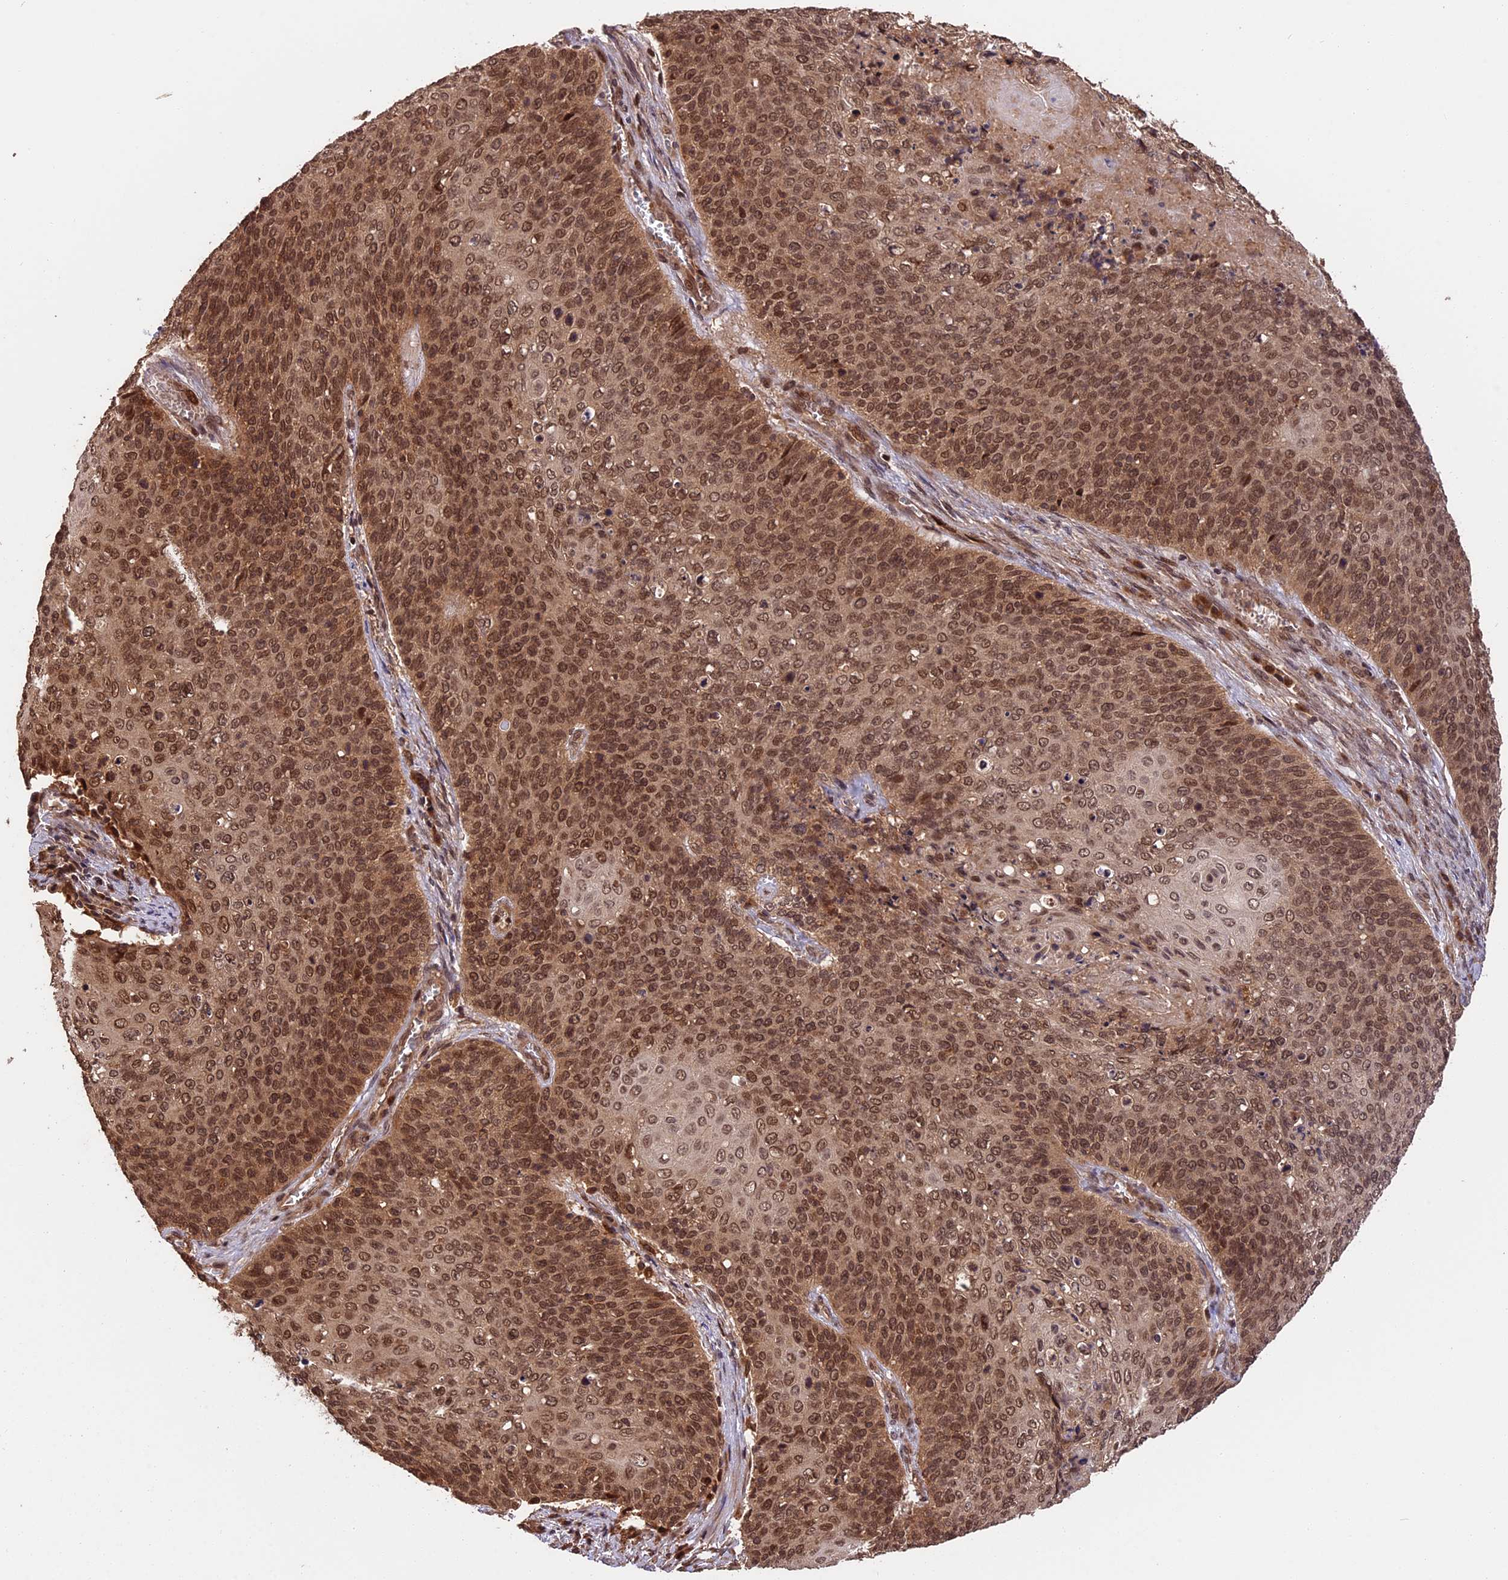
{"staining": {"intensity": "strong", "quantity": ">75%", "location": "nuclear"}, "tissue": "cervical cancer", "cell_type": "Tumor cells", "image_type": "cancer", "snomed": [{"axis": "morphology", "description": "Squamous cell carcinoma, NOS"}, {"axis": "topography", "description": "Cervix"}], "caption": "High-power microscopy captured an immunohistochemistry image of cervical cancer, revealing strong nuclear positivity in about >75% of tumor cells. The staining was performed using DAB (3,3'-diaminobenzidine), with brown indicating positive protein expression. Nuclei are stained blue with hematoxylin.", "gene": "ESCO1", "patient": {"sex": "female", "age": 39}}